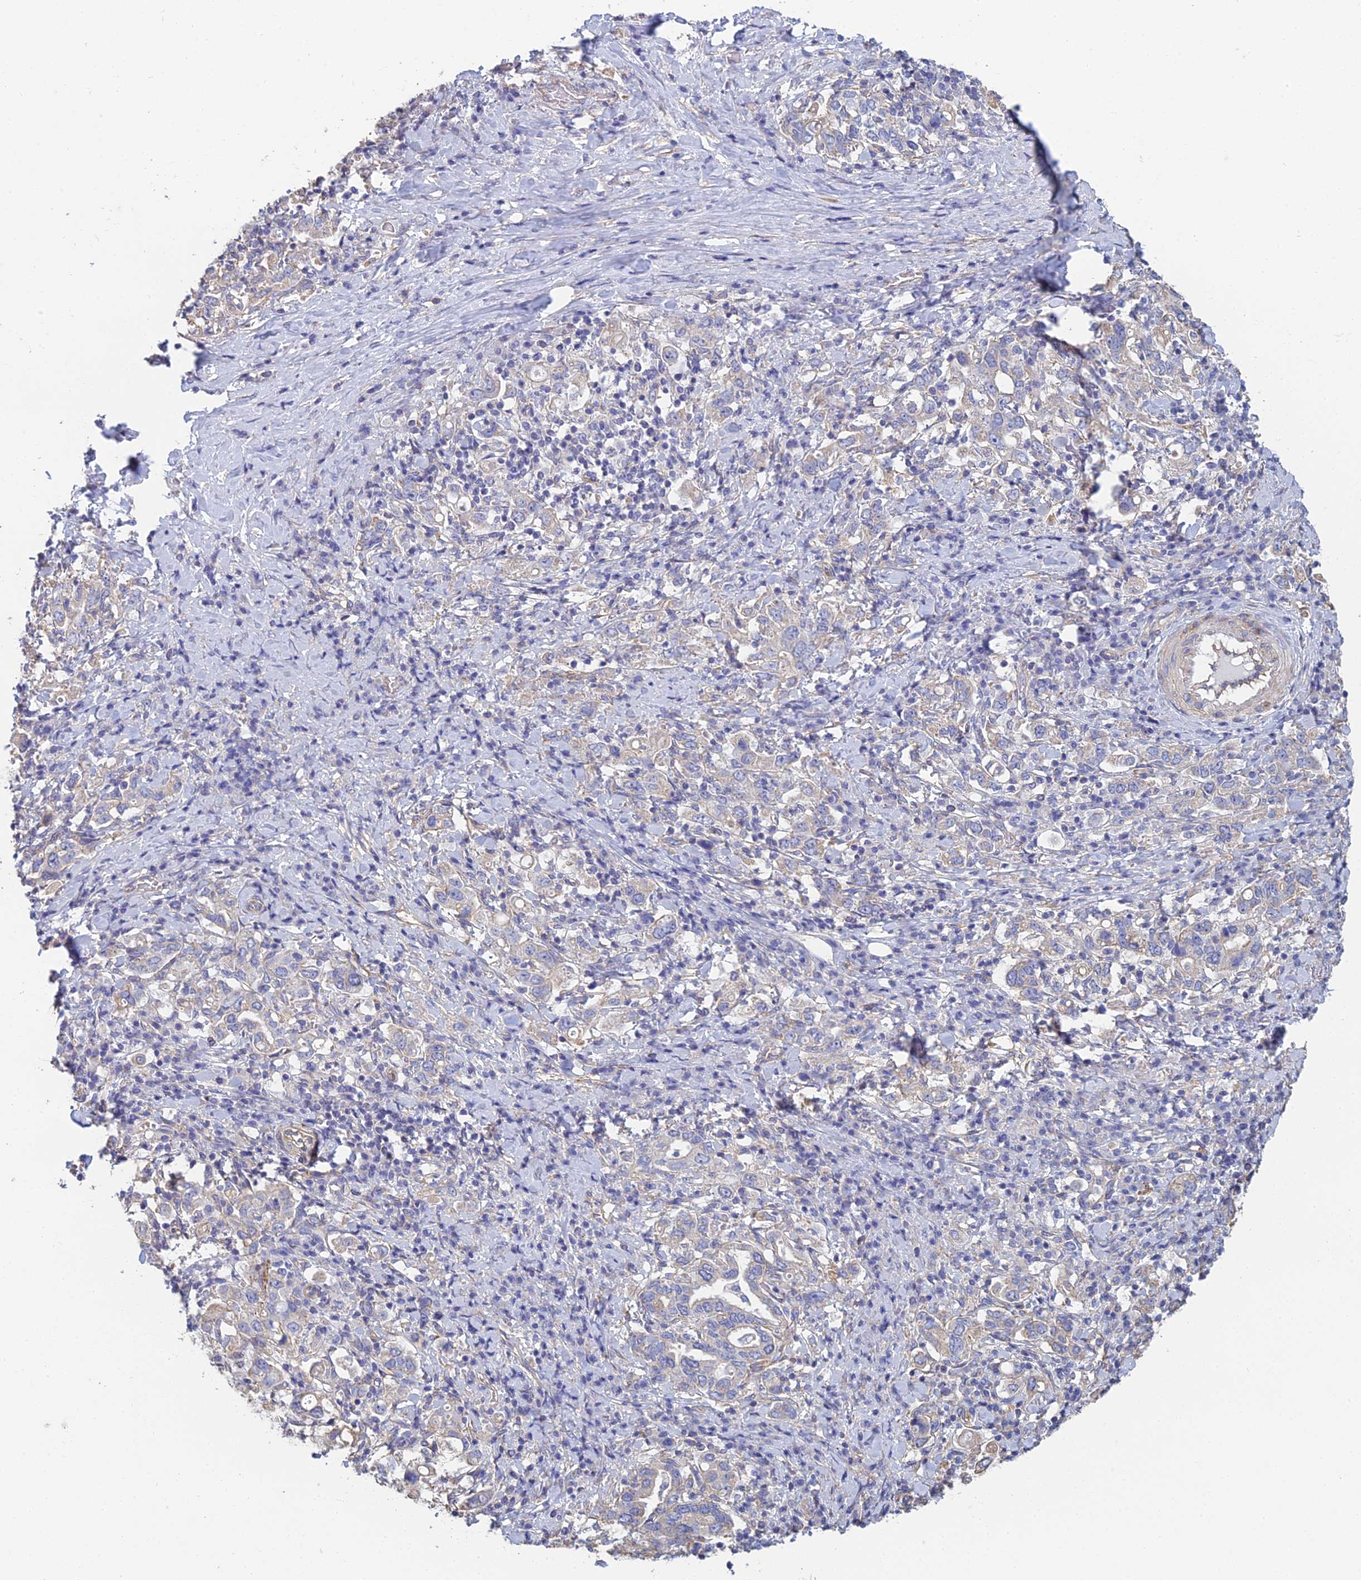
{"staining": {"intensity": "negative", "quantity": "none", "location": "none"}, "tissue": "stomach cancer", "cell_type": "Tumor cells", "image_type": "cancer", "snomed": [{"axis": "morphology", "description": "Adenocarcinoma, NOS"}, {"axis": "topography", "description": "Stomach, upper"}, {"axis": "topography", "description": "Stomach"}], "caption": "The micrograph displays no staining of tumor cells in stomach cancer. The staining was performed using DAB (3,3'-diaminobenzidine) to visualize the protein expression in brown, while the nuclei were stained in blue with hematoxylin (Magnification: 20x).", "gene": "PCDHA5", "patient": {"sex": "male", "age": 62}}